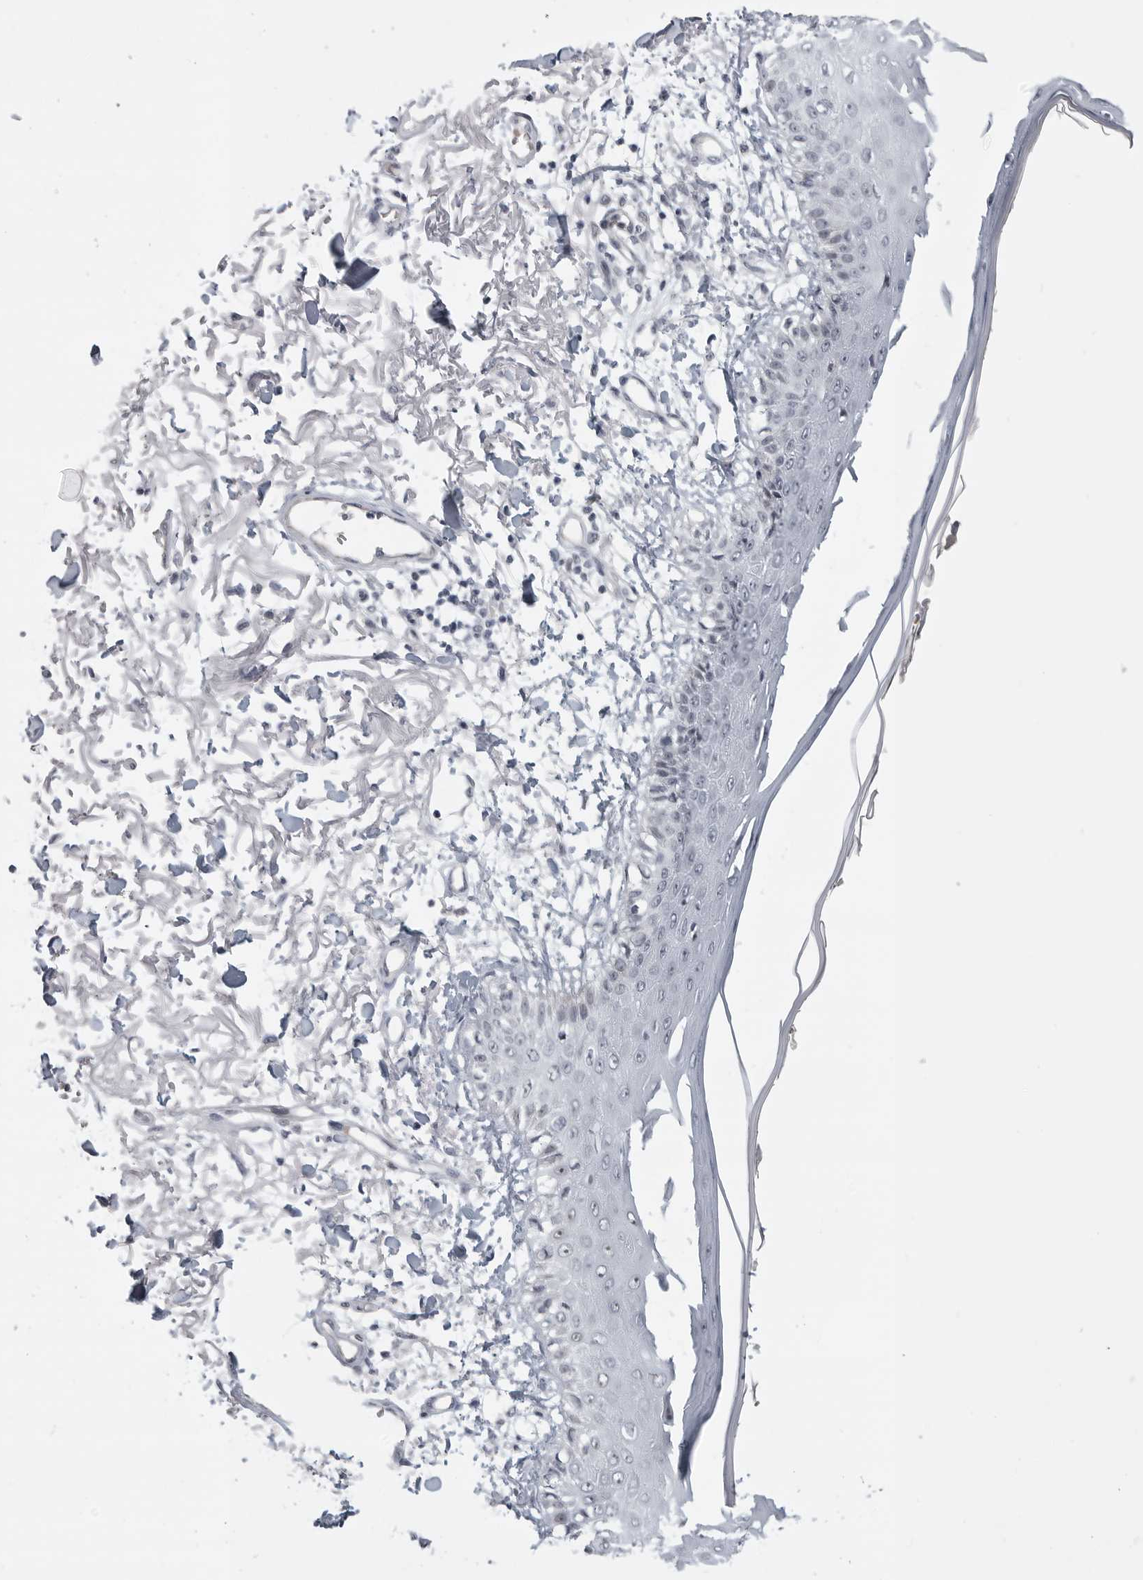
{"staining": {"intensity": "negative", "quantity": "none", "location": "none"}, "tissue": "skin", "cell_type": "Fibroblasts", "image_type": "normal", "snomed": [{"axis": "morphology", "description": "Normal tissue, NOS"}, {"axis": "morphology", "description": "Squamous cell carcinoma, NOS"}, {"axis": "topography", "description": "Skin"}, {"axis": "topography", "description": "Peripheral nerve tissue"}], "caption": "The histopathology image shows no staining of fibroblasts in unremarkable skin.", "gene": "CEP295NL", "patient": {"sex": "male", "age": 83}}